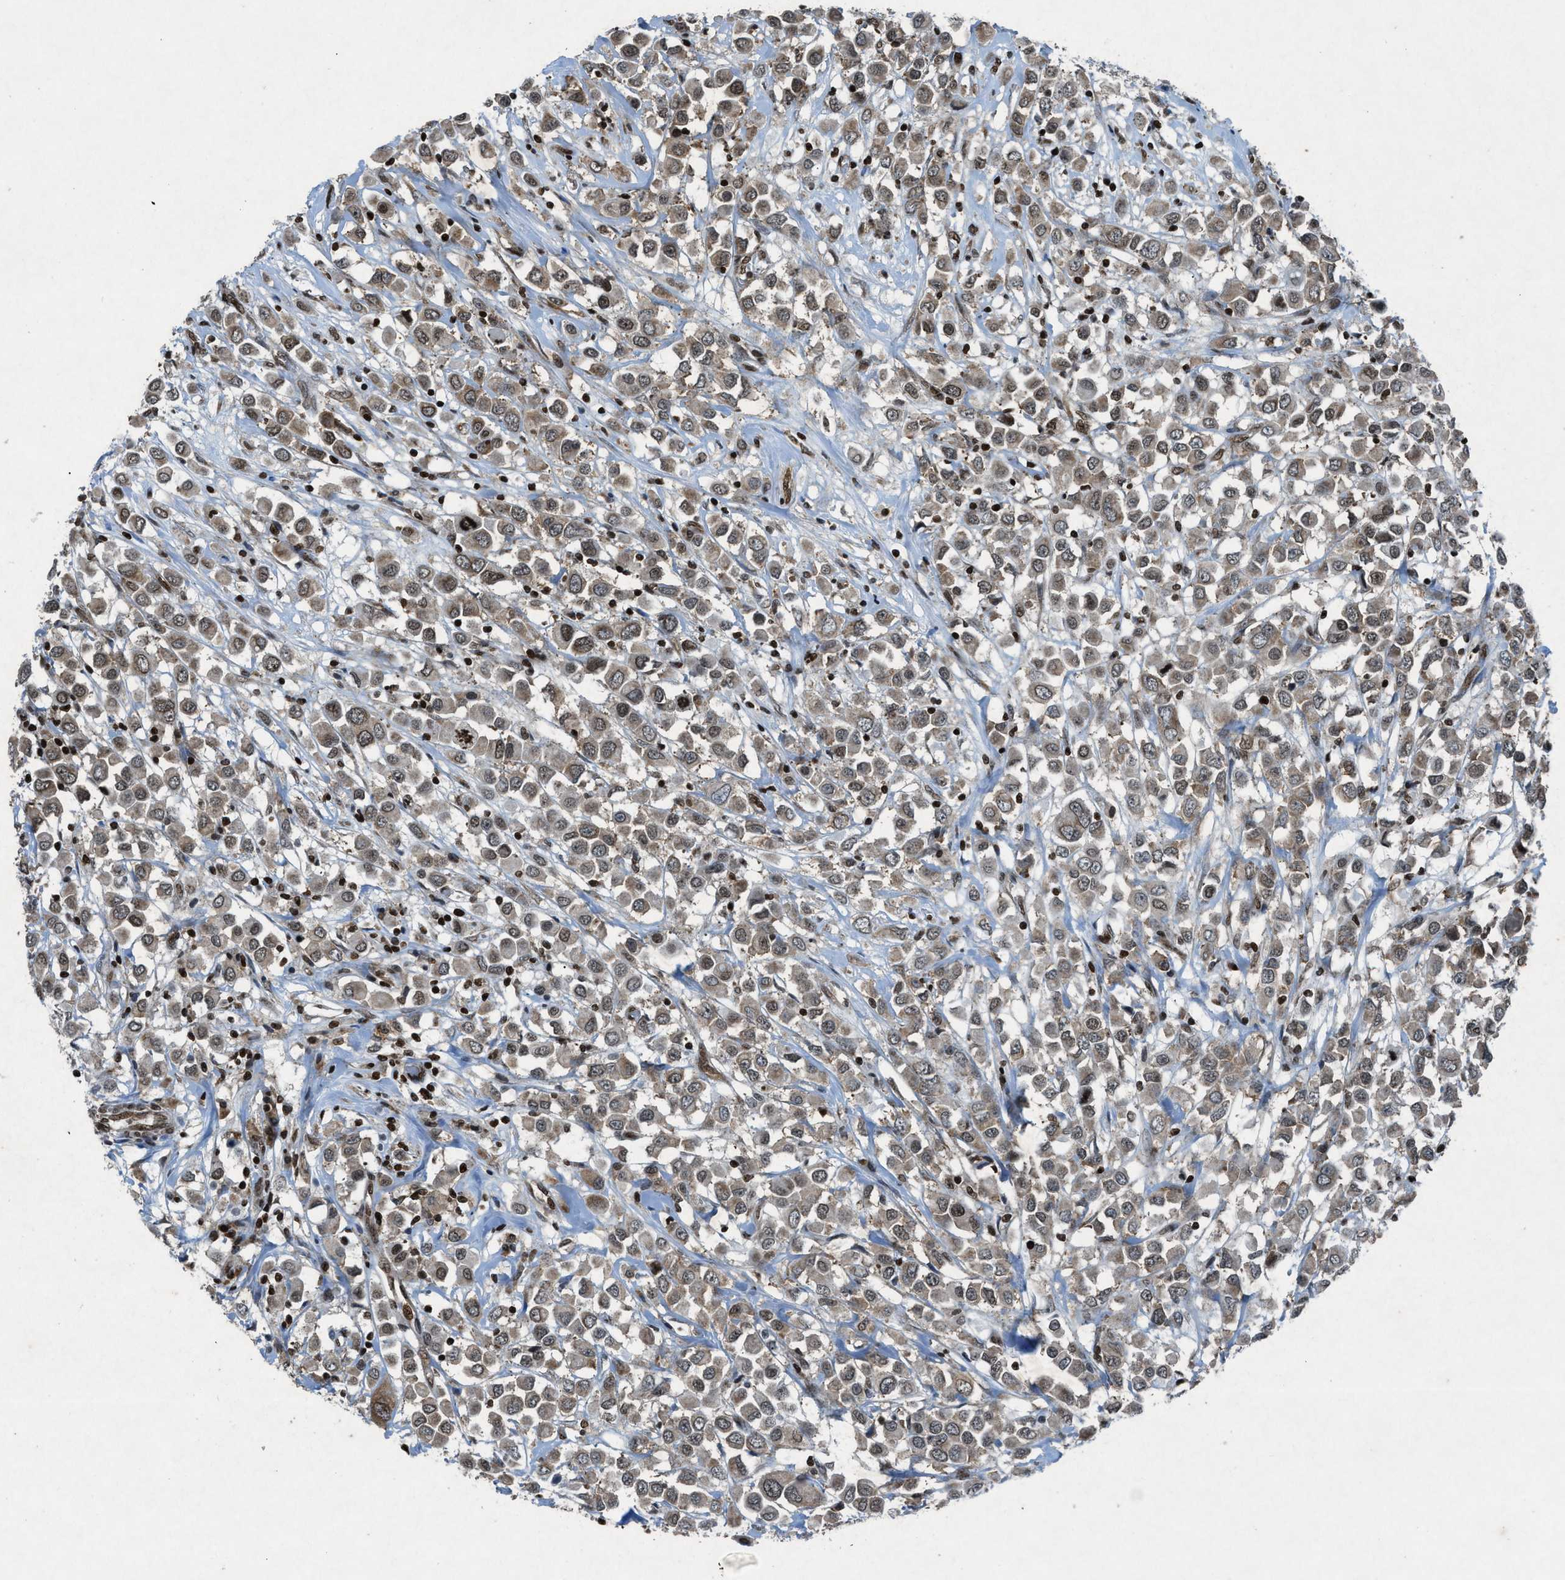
{"staining": {"intensity": "weak", "quantity": ">75%", "location": "nuclear"}, "tissue": "breast cancer", "cell_type": "Tumor cells", "image_type": "cancer", "snomed": [{"axis": "morphology", "description": "Duct carcinoma"}, {"axis": "topography", "description": "Breast"}], "caption": "Immunohistochemistry (IHC) (DAB (3,3'-diaminobenzidine)) staining of human breast cancer (infiltrating ductal carcinoma) exhibits weak nuclear protein staining in approximately >75% of tumor cells.", "gene": "NXF1", "patient": {"sex": "female", "age": 61}}